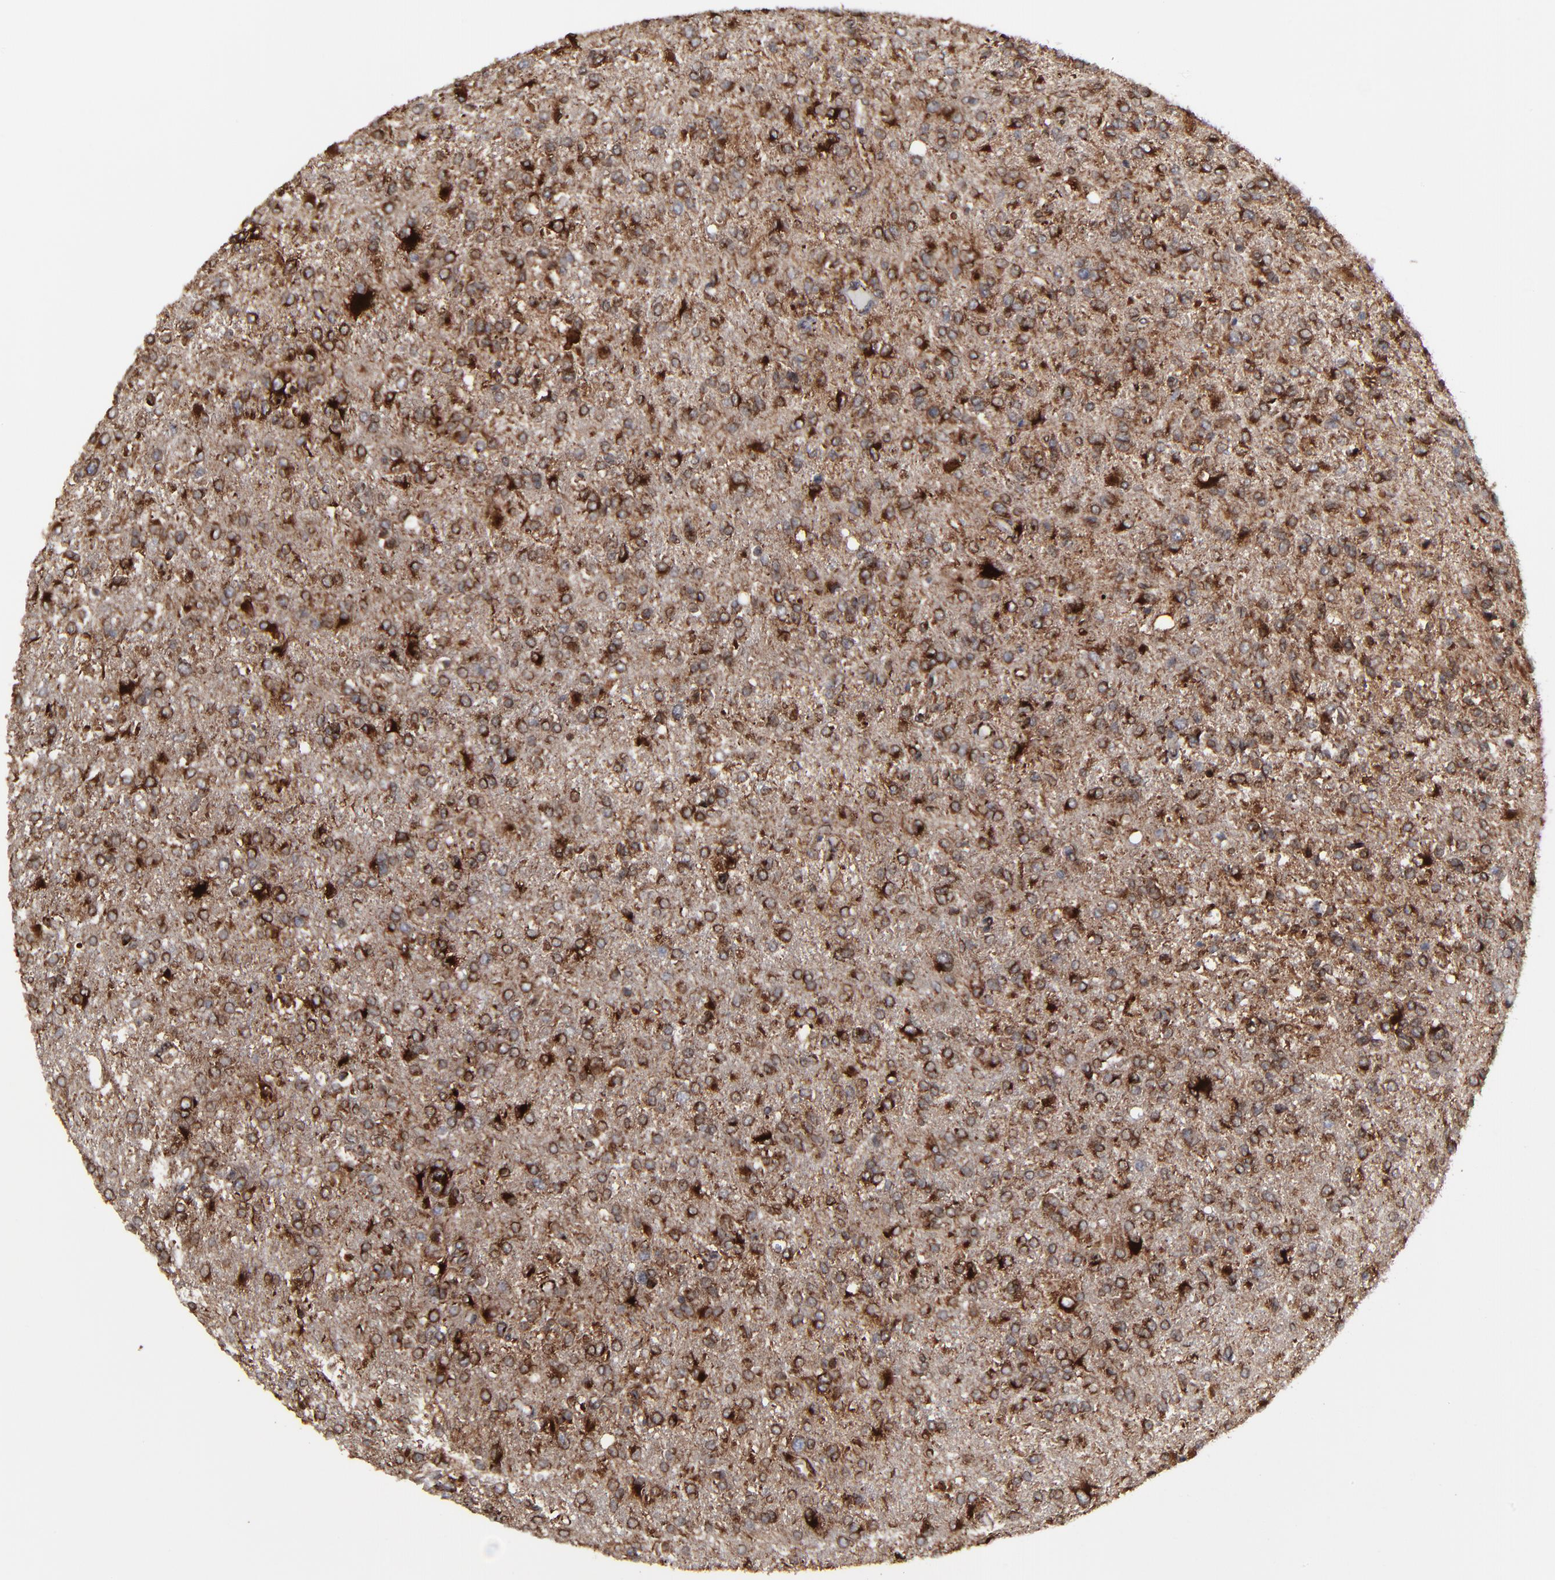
{"staining": {"intensity": "moderate", "quantity": ">75%", "location": "cytoplasmic/membranous"}, "tissue": "glioma", "cell_type": "Tumor cells", "image_type": "cancer", "snomed": [{"axis": "morphology", "description": "Glioma, malignant, High grade"}, {"axis": "topography", "description": "Cerebral cortex"}], "caption": "Malignant glioma (high-grade) stained for a protein (brown) displays moderate cytoplasmic/membranous positive expression in approximately >75% of tumor cells.", "gene": "CNIH1", "patient": {"sex": "male", "age": 76}}